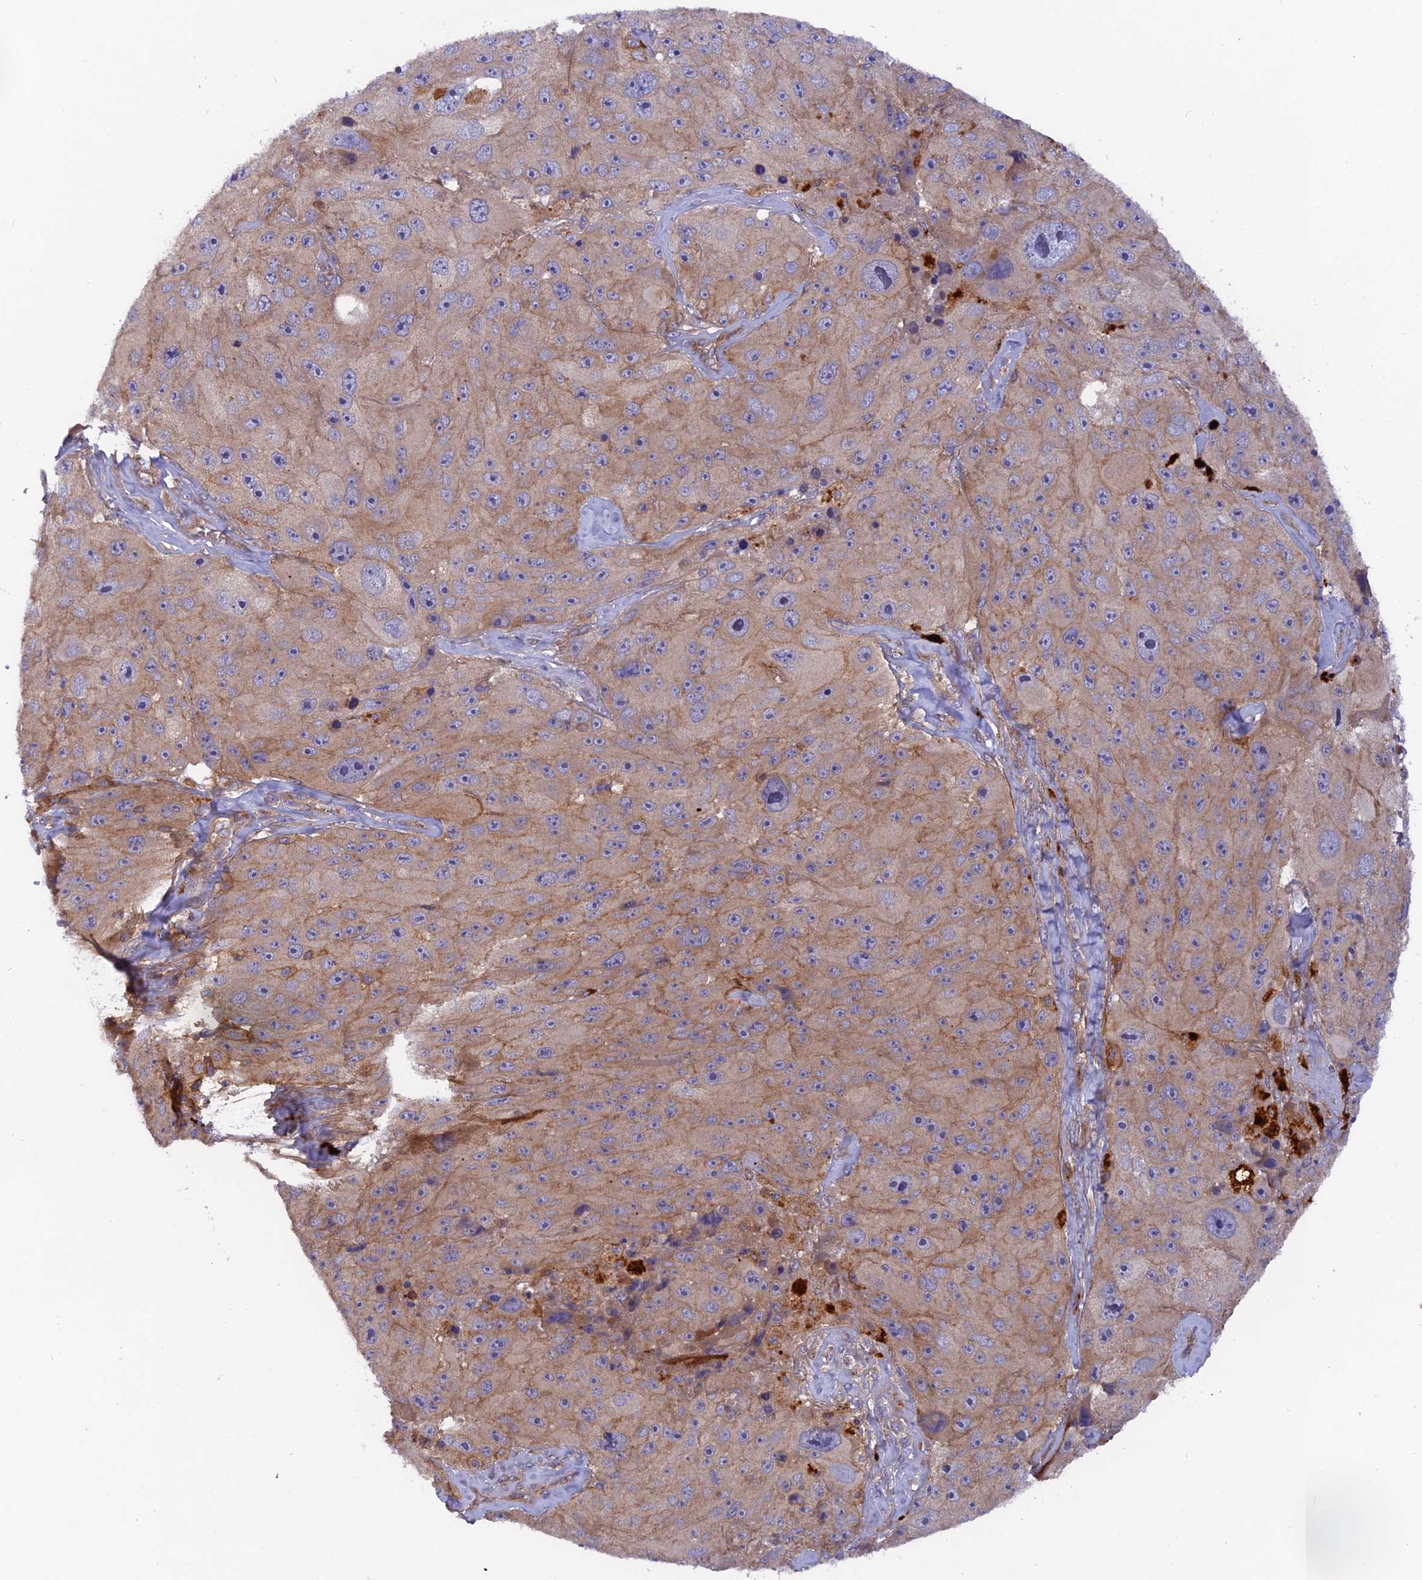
{"staining": {"intensity": "weak", "quantity": "25%-75%", "location": "cytoplasmic/membranous"}, "tissue": "melanoma", "cell_type": "Tumor cells", "image_type": "cancer", "snomed": [{"axis": "morphology", "description": "Malignant melanoma, Metastatic site"}, {"axis": "topography", "description": "Lymph node"}], "caption": "A brown stain highlights weak cytoplasmic/membranous expression of a protein in human melanoma tumor cells.", "gene": "CPNE7", "patient": {"sex": "male", "age": 62}}